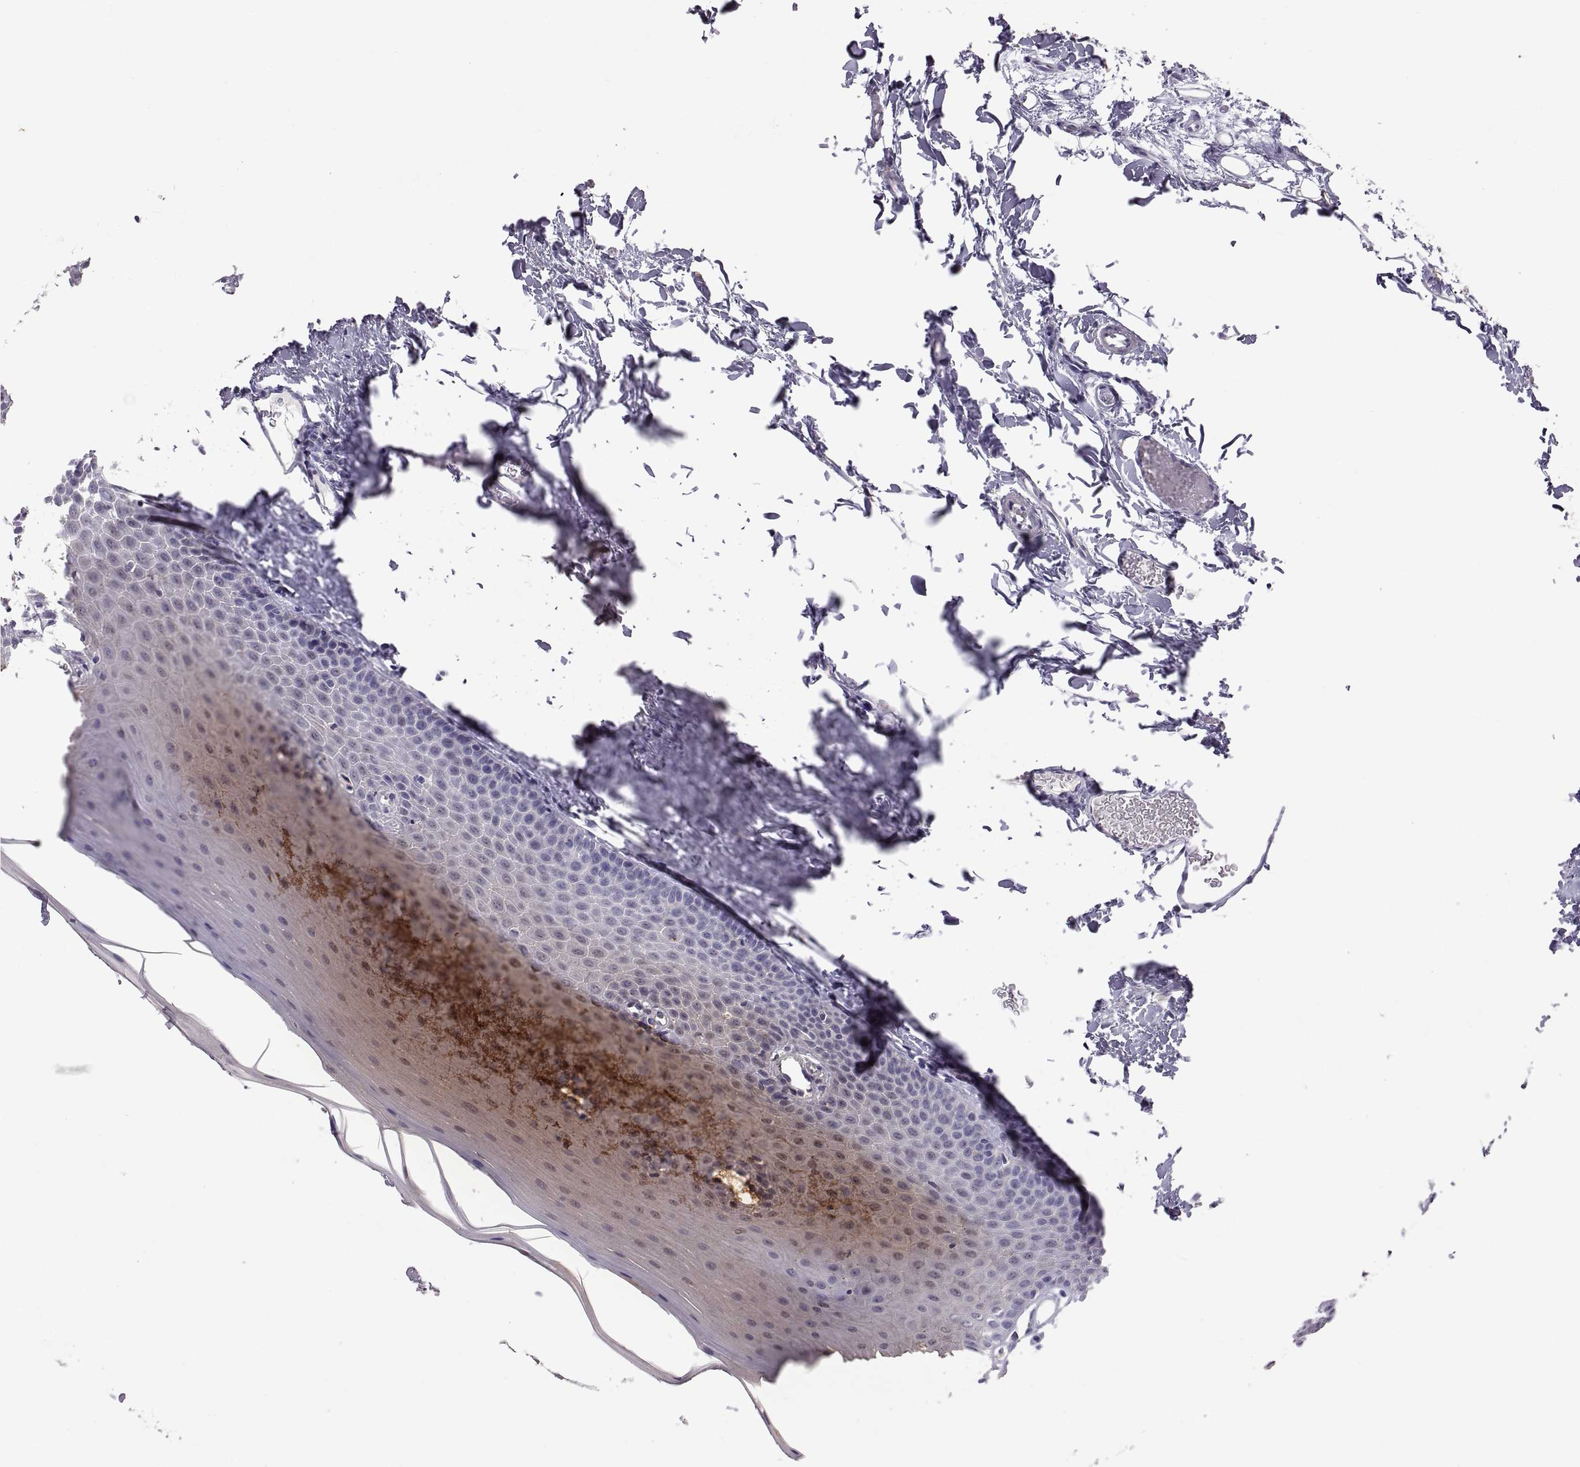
{"staining": {"intensity": "negative", "quantity": "none", "location": "none"}, "tissue": "oral mucosa", "cell_type": "Squamous epithelial cells", "image_type": "normal", "snomed": [{"axis": "morphology", "description": "Normal tissue, NOS"}, {"axis": "topography", "description": "Oral tissue"}], "caption": "IHC micrograph of normal oral mucosa: oral mucosa stained with DAB (3,3'-diaminobenzidine) reveals no significant protein staining in squamous epithelial cells.", "gene": "VSX2", "patient": {"sex": "male", "age": 81}}